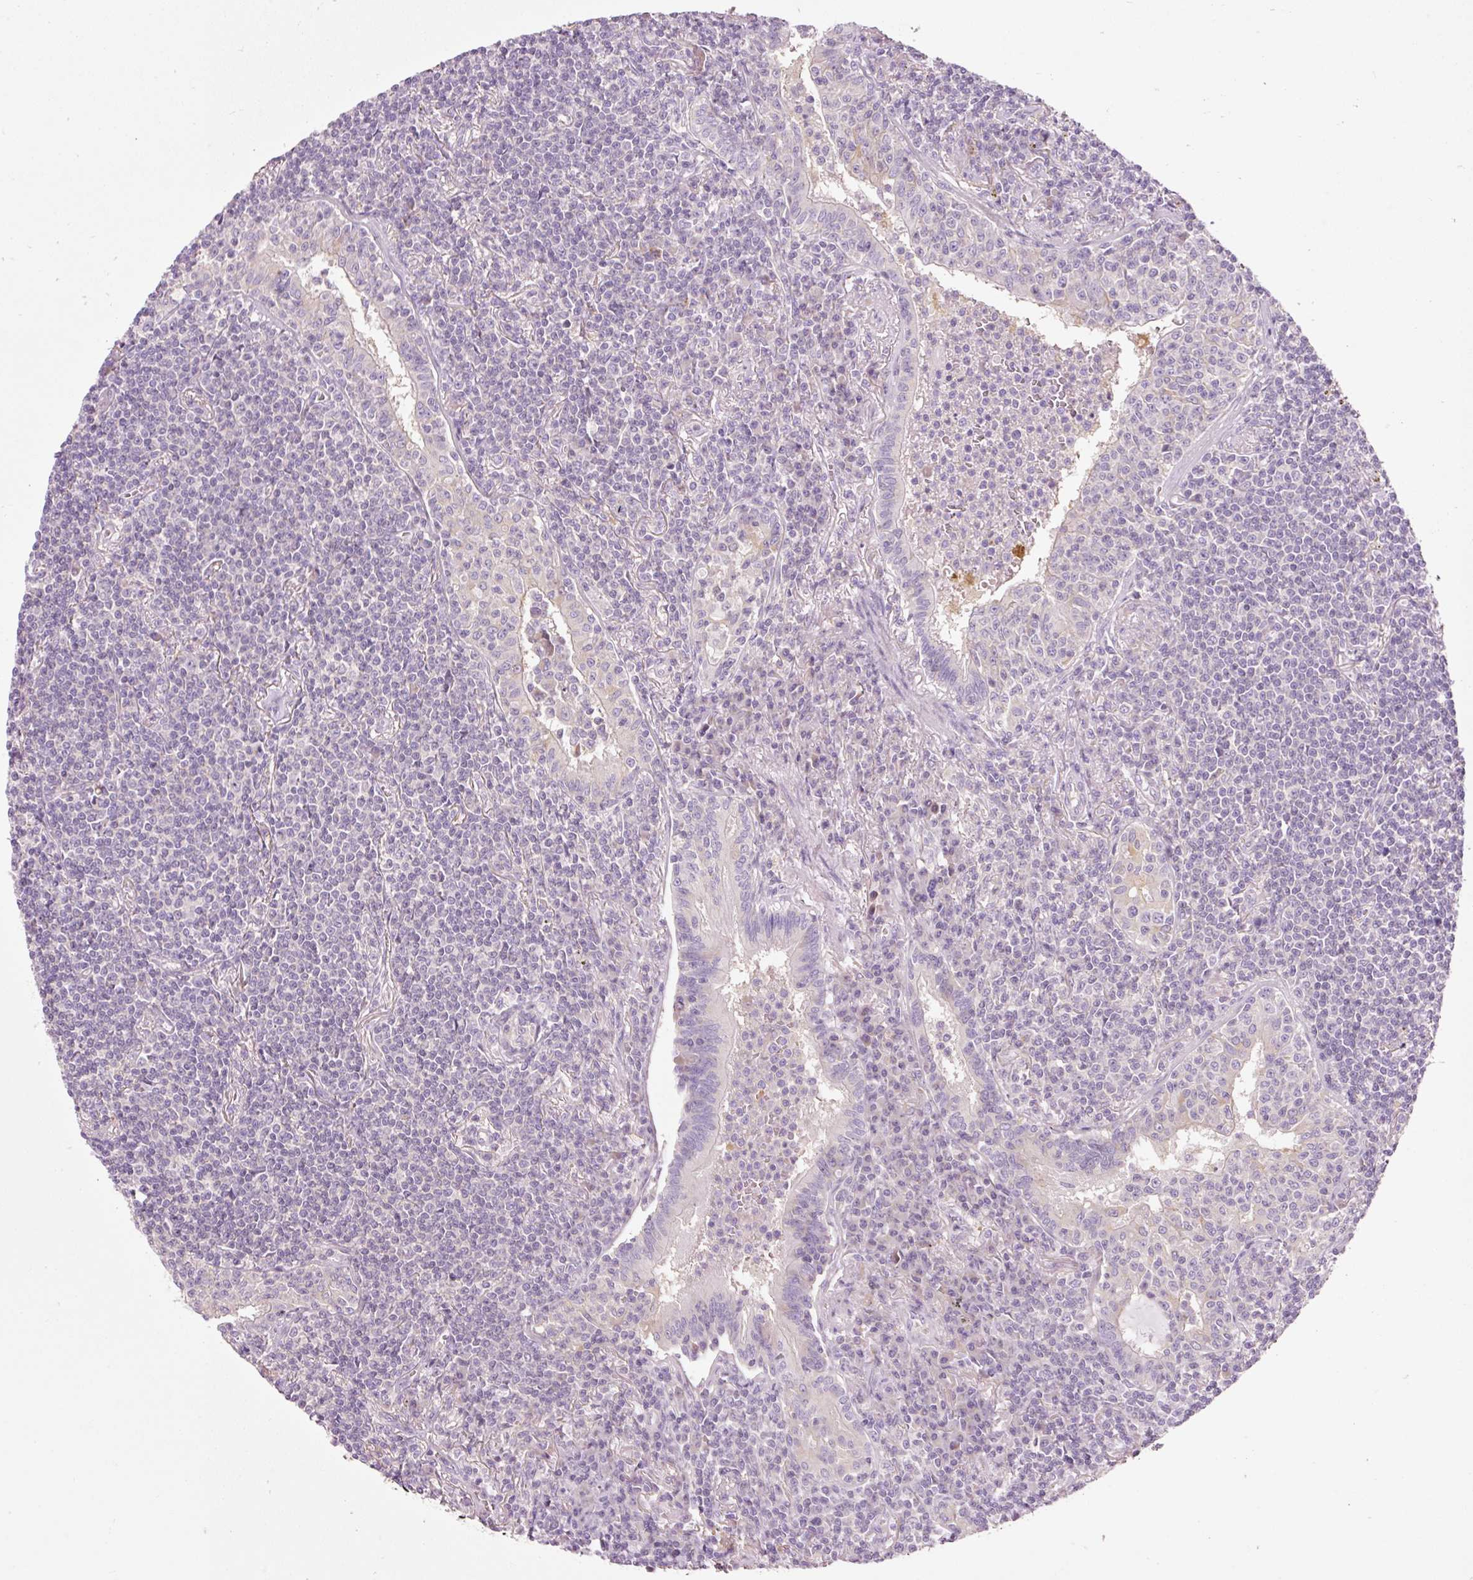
{"staining": {"intensity": "negative", "quantity": "none", "location": "none"}, "tissue": "lymphoma", "cell_type": "Tumor cells", "image_type": "cancer", "snomed": [{"axis": "morphology", "description": "Malignant lymphoma, non-Hodgkin's type, Low grade"}, {"axis": "topography", "description": "Lung"}], "caption": "An immunohistochemistry micrograph of lymphoma is shown. There is no staining in tumor cells of lymphoma. (Stains: DAB (3,3'-diaminobenzidine) immunohistochemistry (IHC) with hematoxylin counter stain, Microscopy: brightfield microscopy at high magnification).", "gene": "NAPA", "patient": {"sex": "female", "age": 71}}